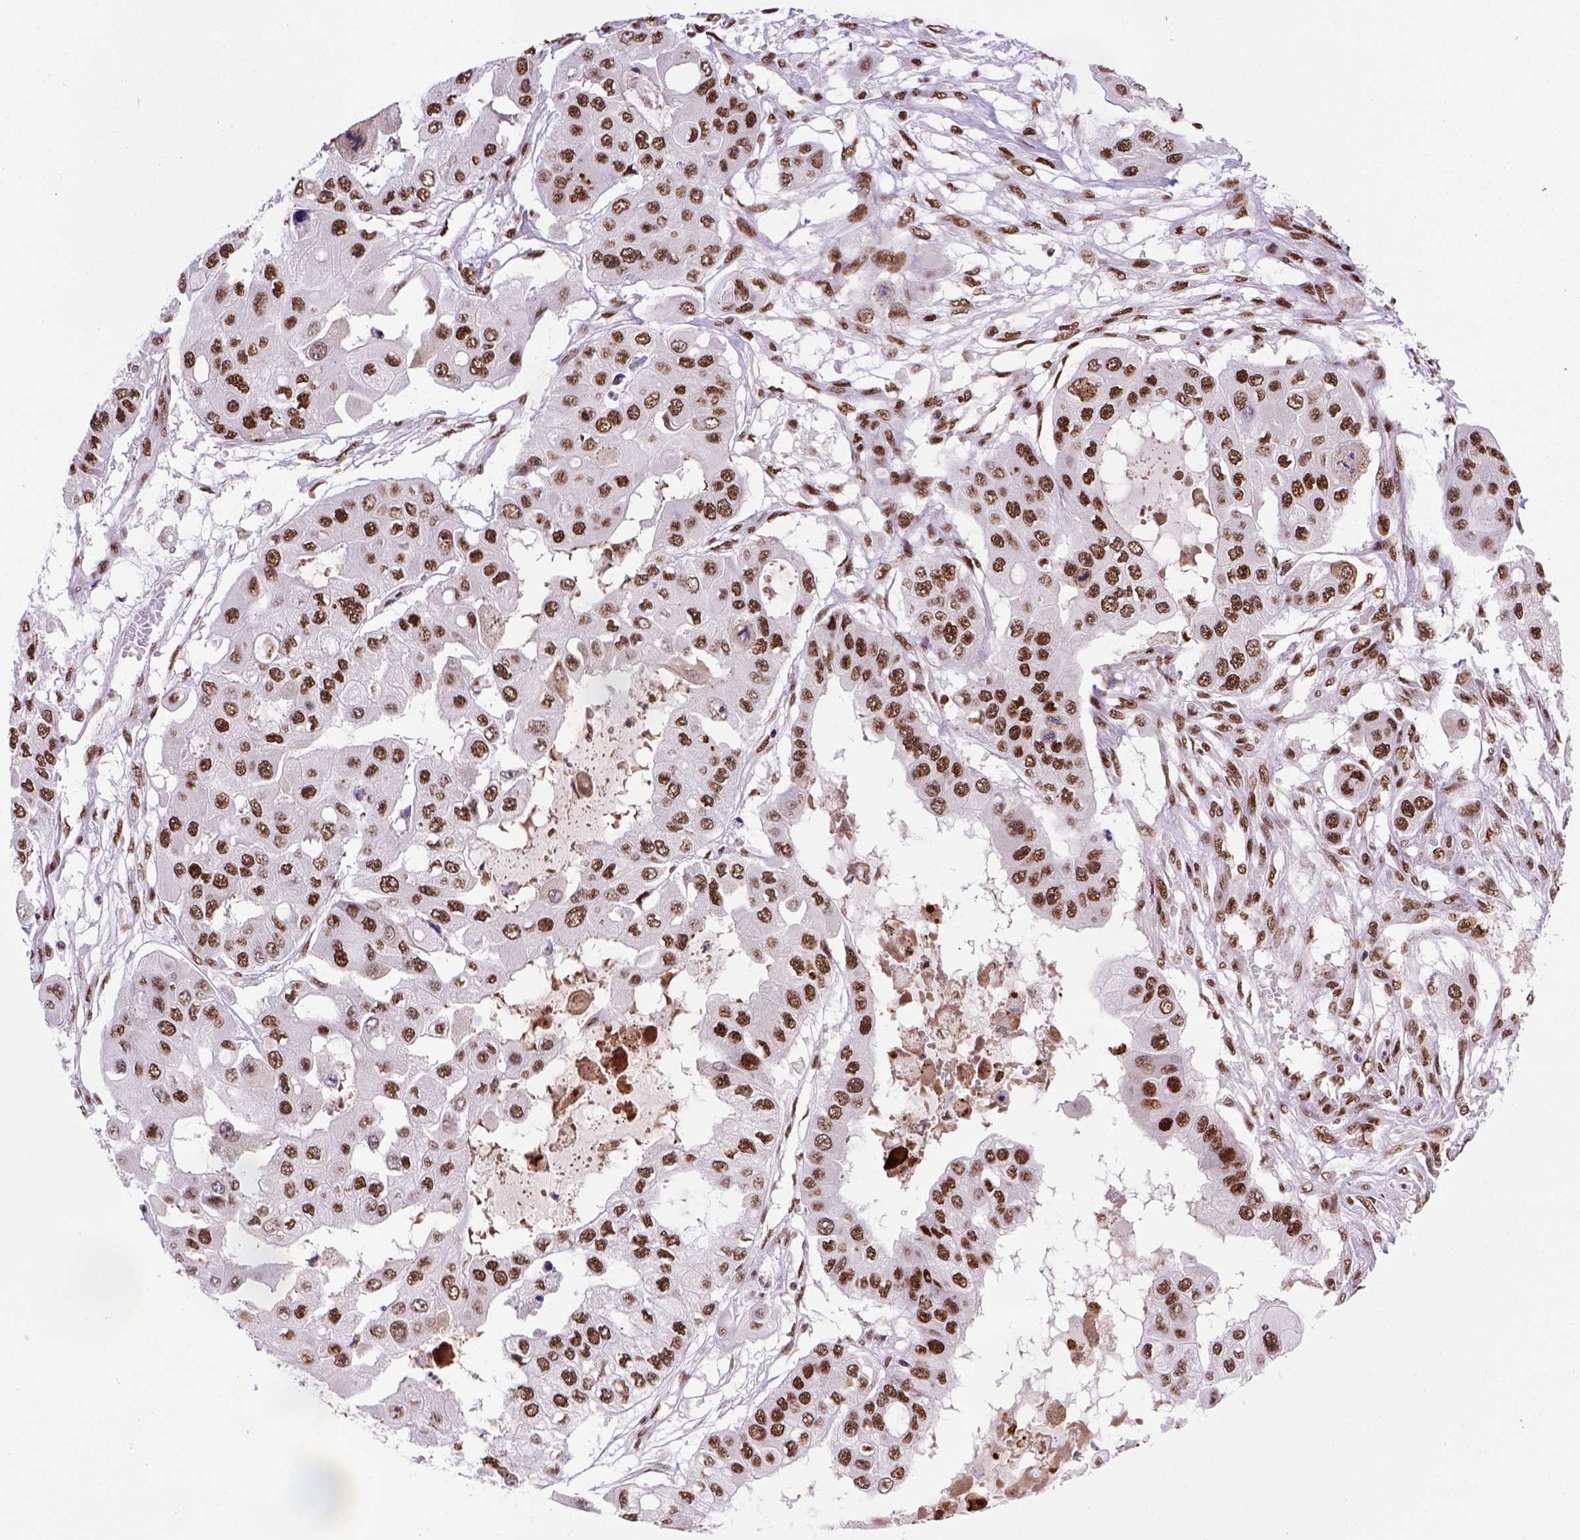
{"staining": {"intensity": "moderate", "quantity": ">75%", "location": "nuclear"}, "tissue": "ovarian cancer", "cell_type": "Tumor cells", "image_type": "cancer", "snomed": [{"axis": "morphology", "description": "Cystadenocarcinoma, serous, NOS"}, {"axis": "topography", "description": "Ovary"}], "caption": "Approximately >75% of tumor cells in human ovarian cancer show moderate nuclear protein expression as visualized by brown immunohistochemical staining.", "gene": "NSMCE2", "patient": {"sex": "female", "age": 56}}